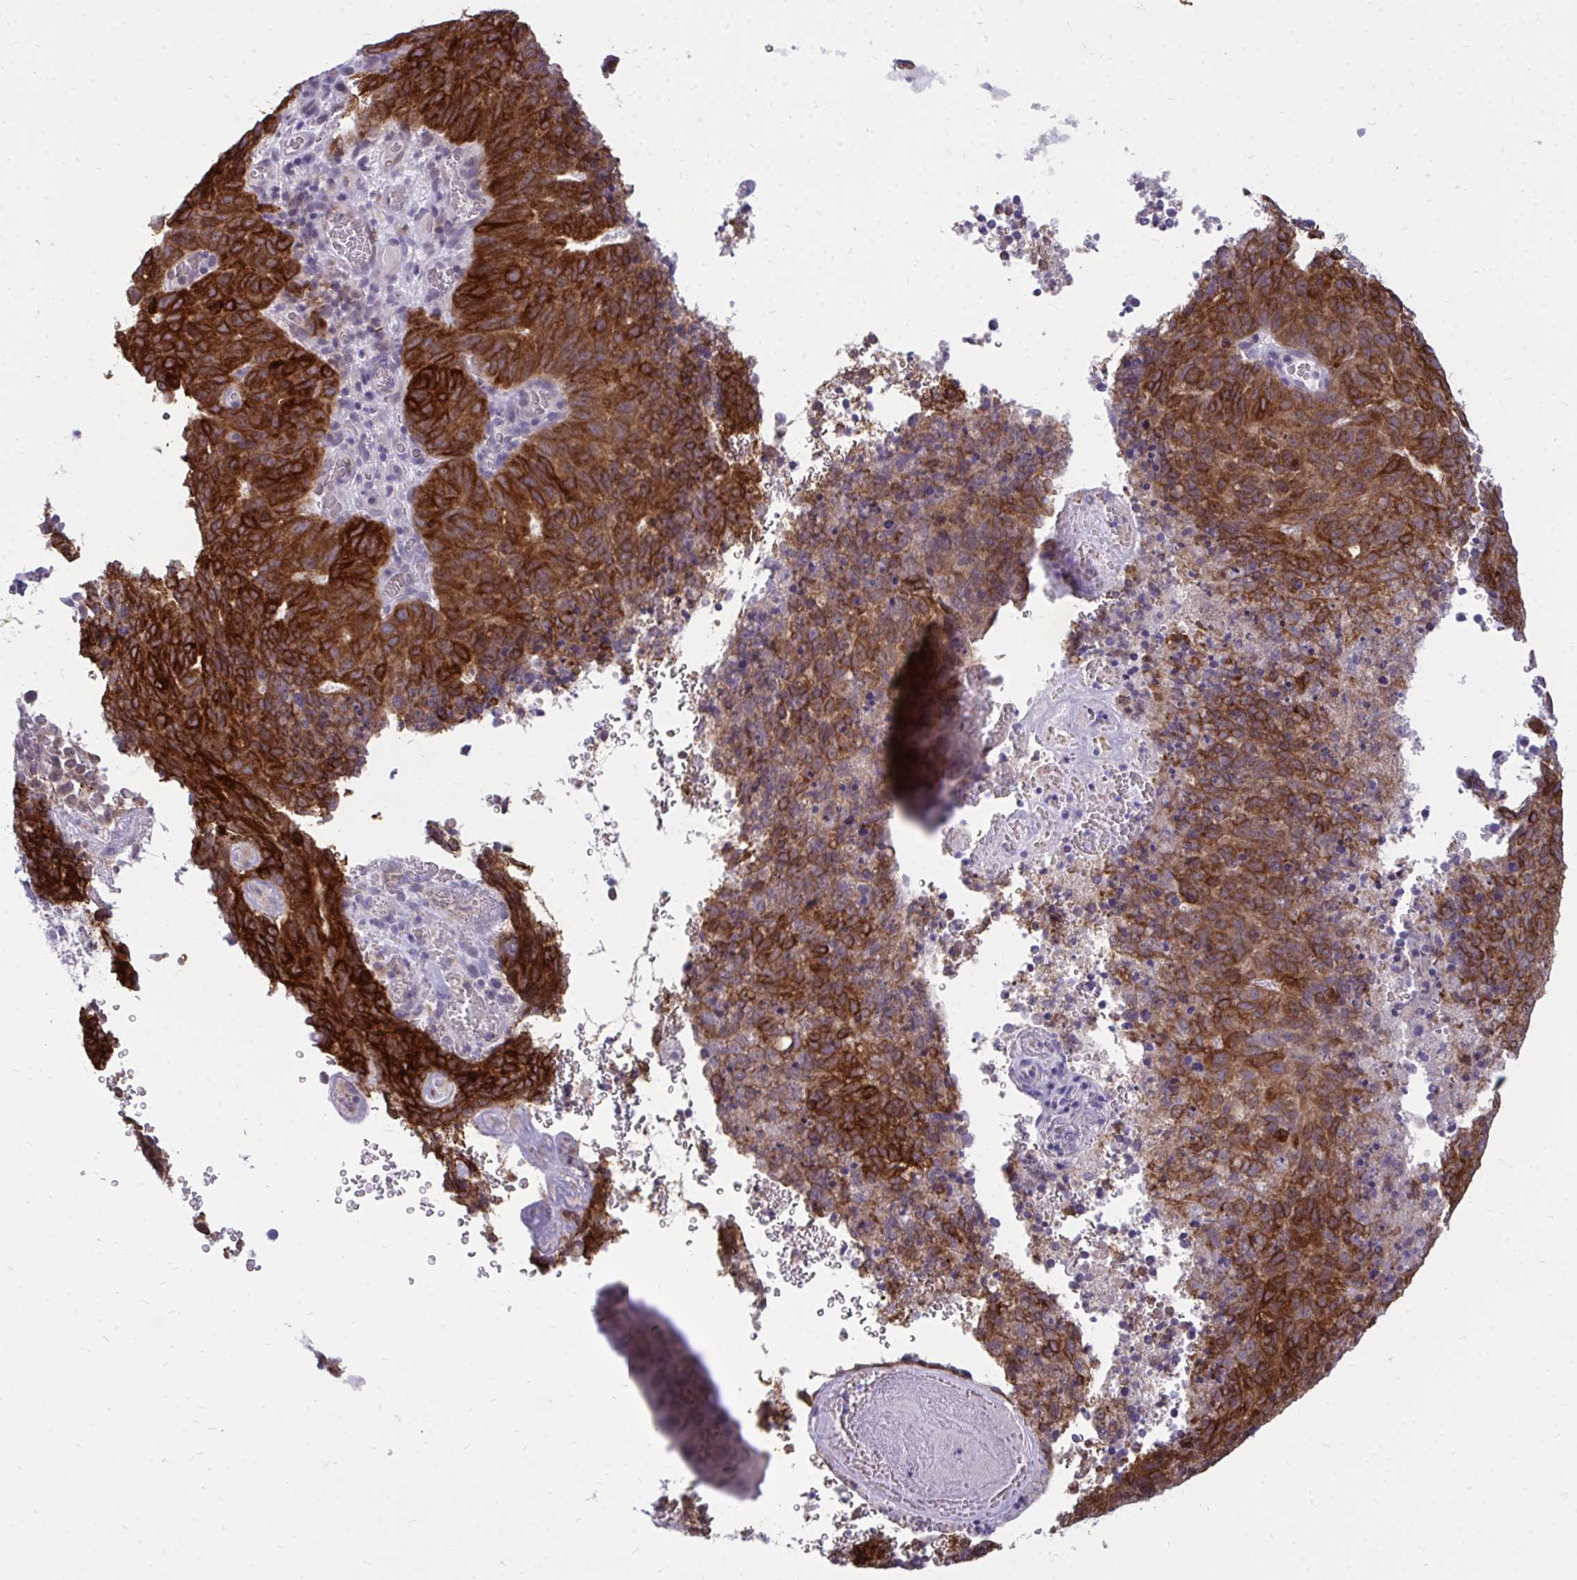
{"staining": {"intensity": "strong", "quantity": ">75%", "location": "cytoplasmic/membranous"}, "tissue": "cervical cancer", "cell_type": "Tumor cells", "image_type": "cancer", "snomed": [{"axis": "morphology", "description": "Adenocarcinoma, NOS"}, {"axis": "topography", "description": "Cervix"}], "caption": "Cervical cancer (adenocarcinoma) stained for a protein shows strong cytoplasmic/membranous positivity in tumor cells. (DAB (3,3'-diaminobenzidine) IHC with brightfield microscopy, high magnification).", "gene": "ACSL5", "patient": {"sex": "female", "age": 38}}